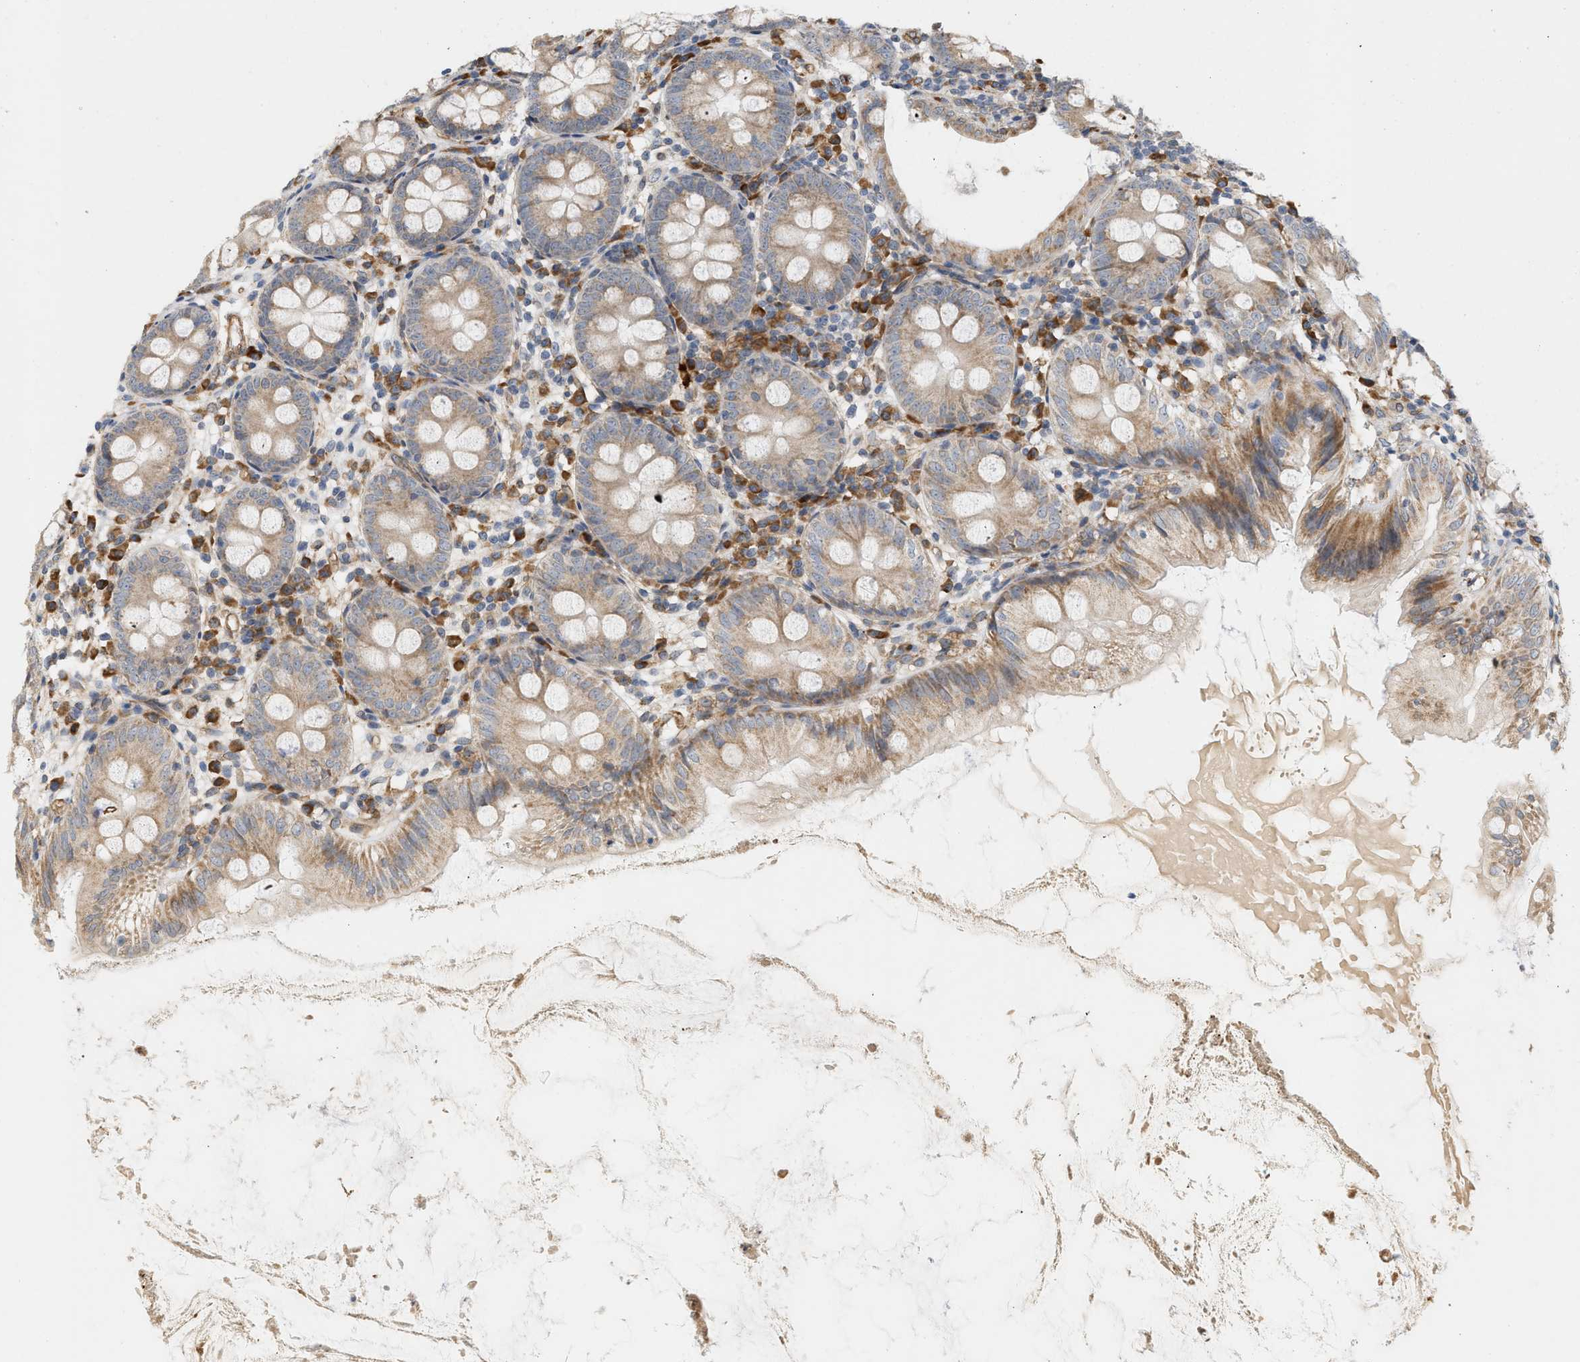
{"staining": {"intensity": "moderate", "quantity": ">75%", "location": "cytoplasmic/membranous"}, "tissue": "appendix", "cell_type": "Glandular cells", "image_type": "normal", "snomed": [{"axis": "morphology", "description": "Normal tissue, NOS"}, {"axis": "topography", "description": "Appendix"}], "caption": "Immunohistochemistry (IHC) of benign appendix displays medium levels of moderate cytoplasmic/membranous staining in approximately >75% of glandular cells.", "gene": "SVOP", "patient": {"sex": "female", "age": 77}}